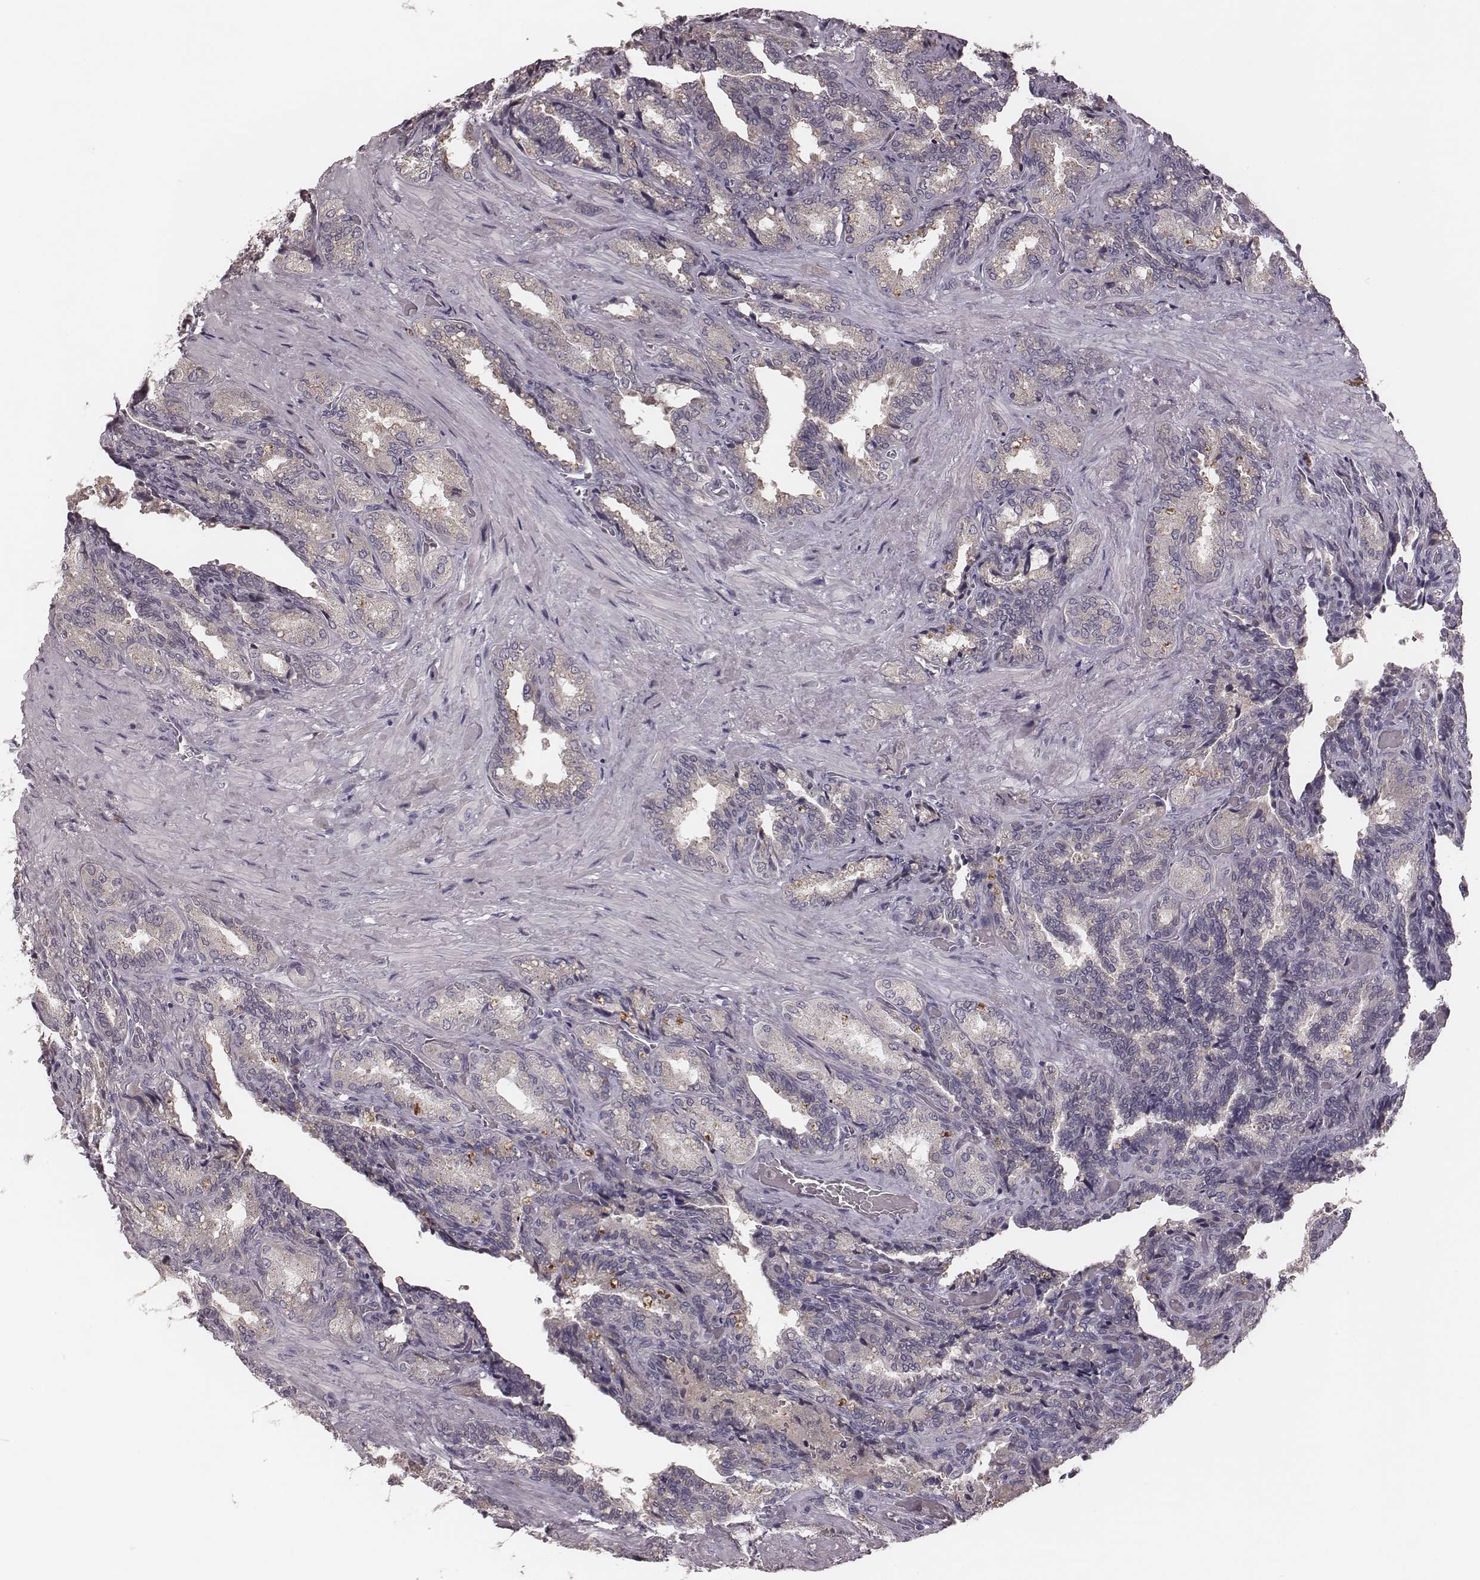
{"staining": {"intensity": "negative", "quantity": "none", "location": "none"}, "tissue": "seminal vesicle", "cell_type": "Glandular cells", "image_type": "normal", "snomed": [{"axis": "morphology", "description": "Normal tissue, NOS"}, {"axis": "topography", "description": "Seminal veicle"}], "caption": "Human seminal vesicle stained for a protein using IHC demonstrates no positivity in glandular cells.", "gene": "P2RX5", "patient": {"sex": "male", "age": 68}}